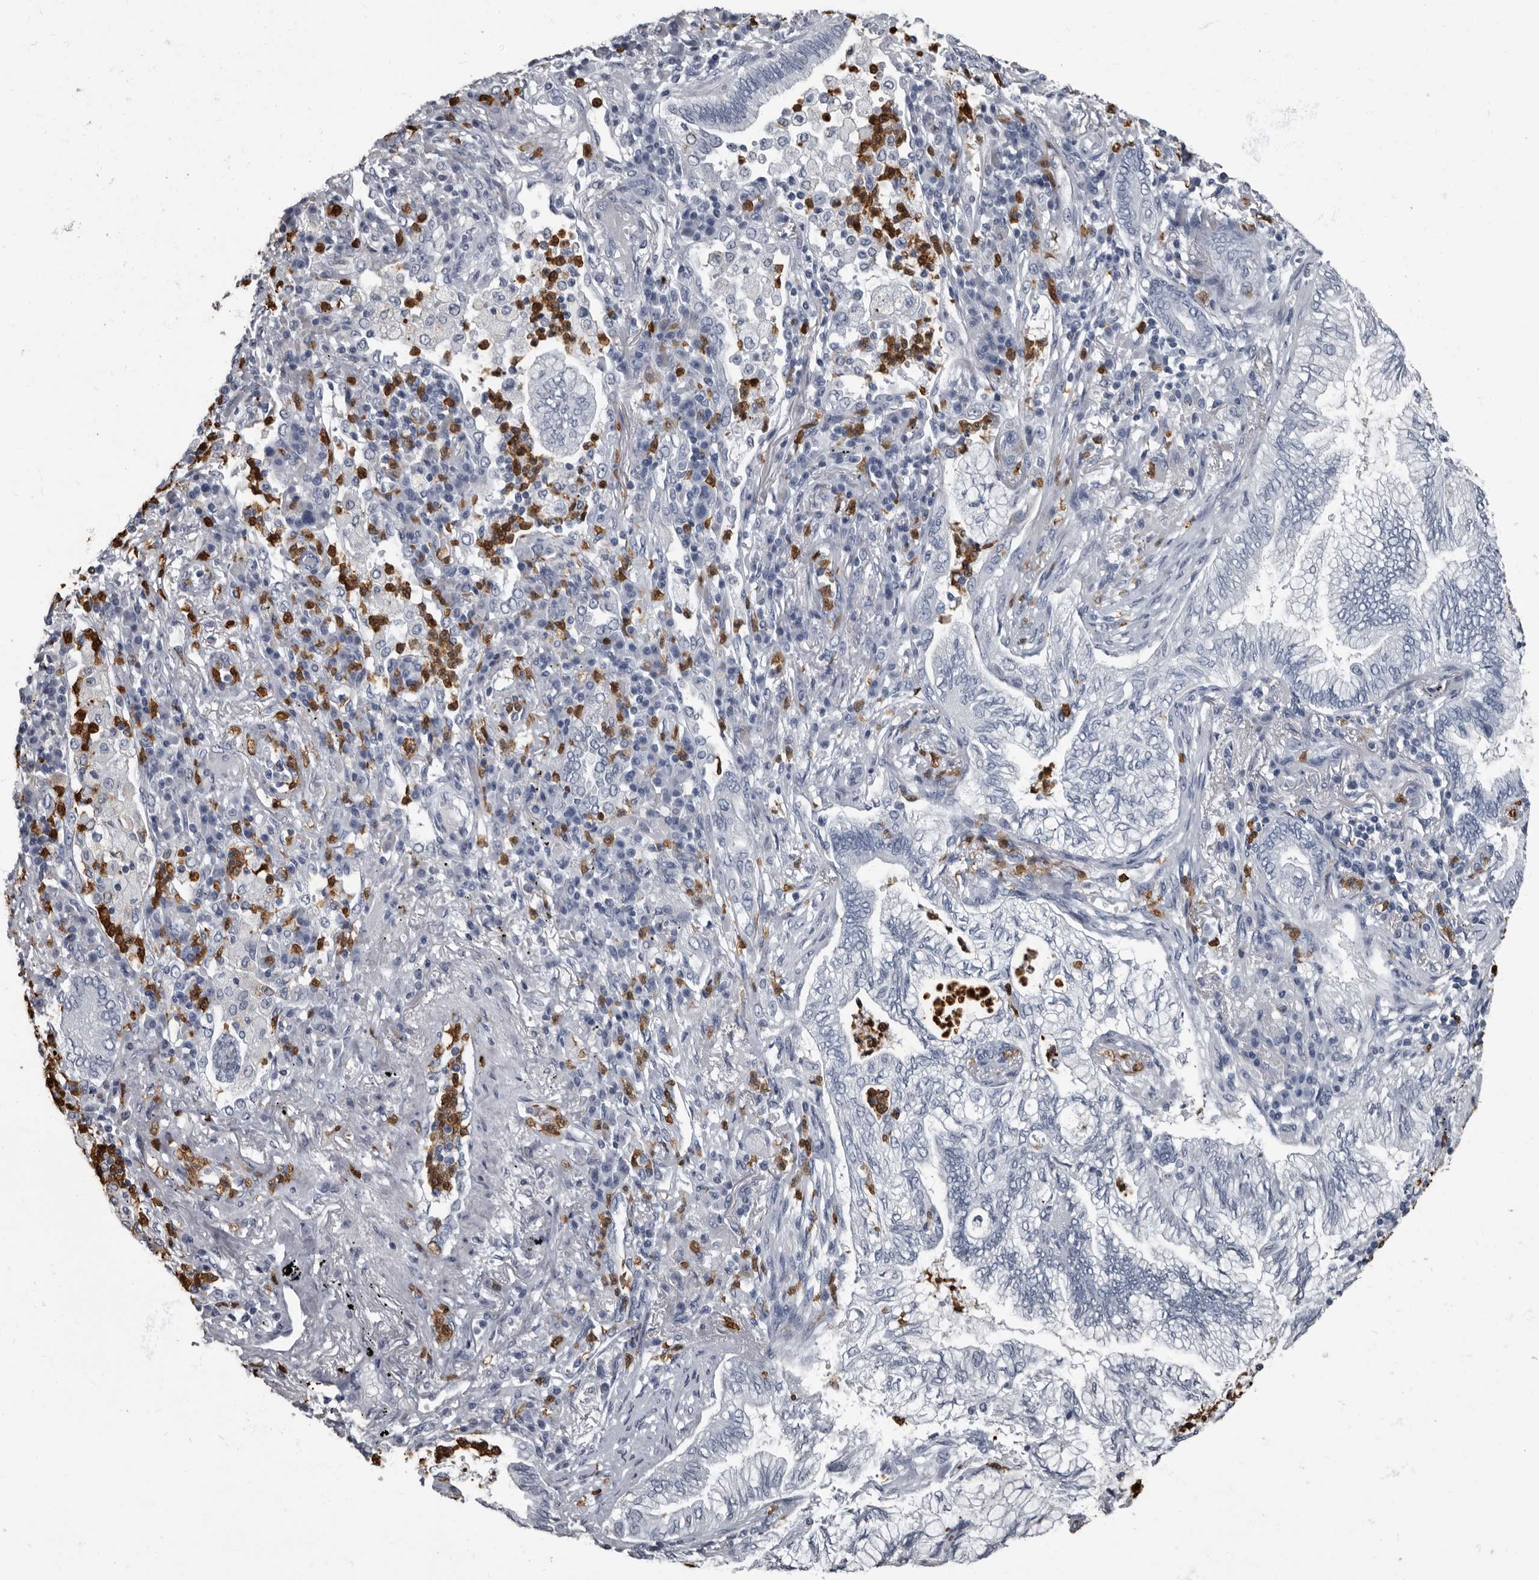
{"staining": {"intensity": "negative", "quantity": "none", "location": "none"}, "tissue": "bronchus", "cell_type": "Respiratory epithelial cells", "image_type": "normal", "snomed": [{"axis": "morphology", "description": "Normal tissue, NOS"}, {"axis": "morphology", "description": "Adenocarcinoma, NOS"}, {"axis": "topography", "description": "Bronchus"}, {"axis": "topography", "description": "Lung"}], "caption": "Protein analysis of benign bronchus demonstrates no significant expression in respiratory epithelial cells. (Brightfield microscopy of DAB (3,3'-diaminobenzidine) IHC at high magnification).", "gene": "TPD52L1", "patient": {"sex": "female", "age": 70}}